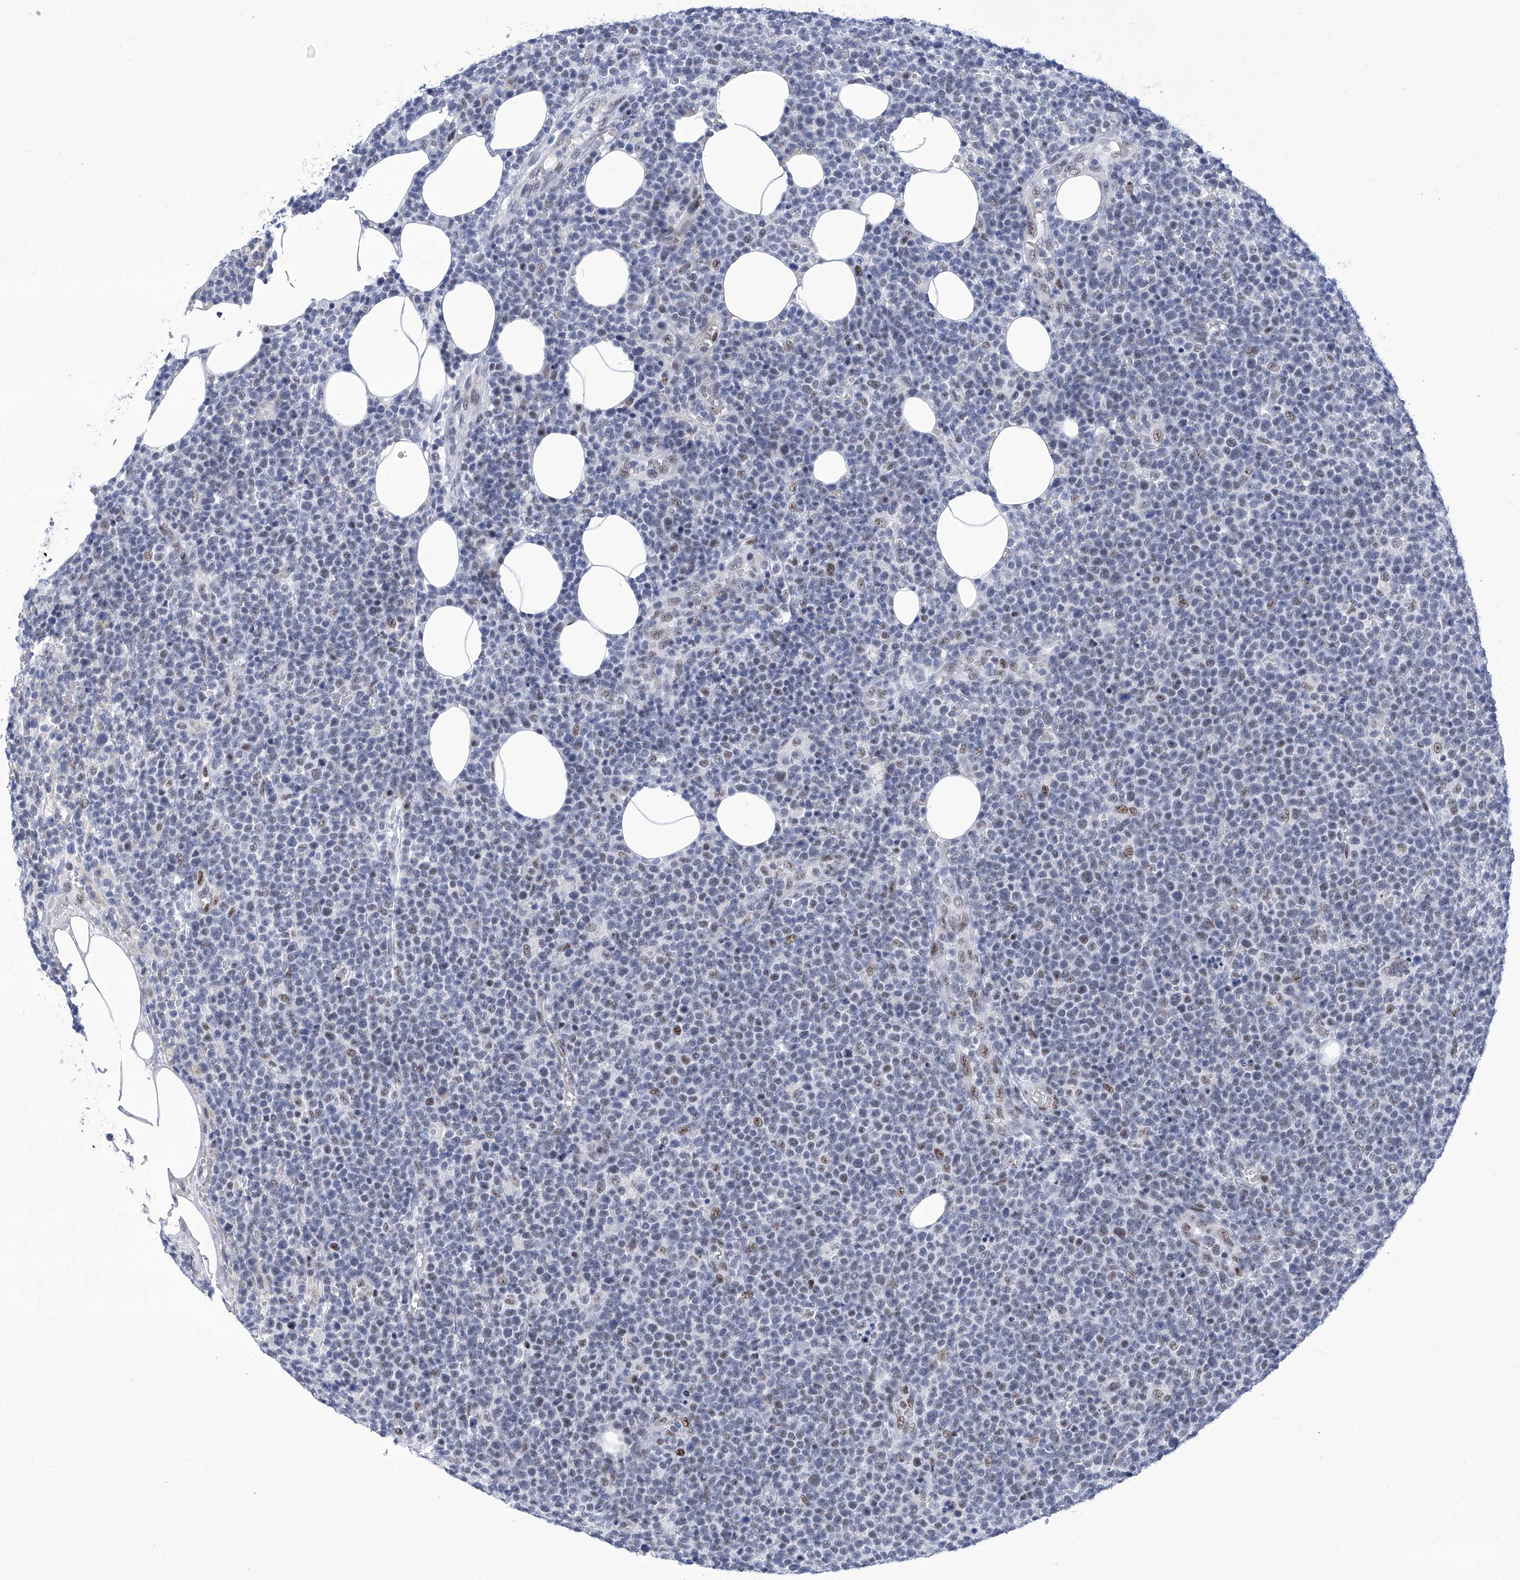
{"staining": {"intensity": "weak", "quantity": "<25%", "location": "nuclear"}, "tissue": "lymphoma", "cell_type": "Tumor cells", "image_type": "cancer", "snomed": [{"axis": "morphology", "description": "Malignant lymphoma, non-Hodgkin's type, High grade"}, {"axis": "topography", "description": "Lymph node"}], "caption": "An immunohistochemistry (IHC) photomicrograph of high-grade malignant lymphoma, non-Hodgkin's type is shown. There is no staining in tumor cells of high-grade malignant lymphoma, non-Hodgkin's type. (DAB immunohistochemistry visualized using brightfield microscopy, high magnification).", "gene": "SART1", "patient": {"sex": "male", "age": 61}}